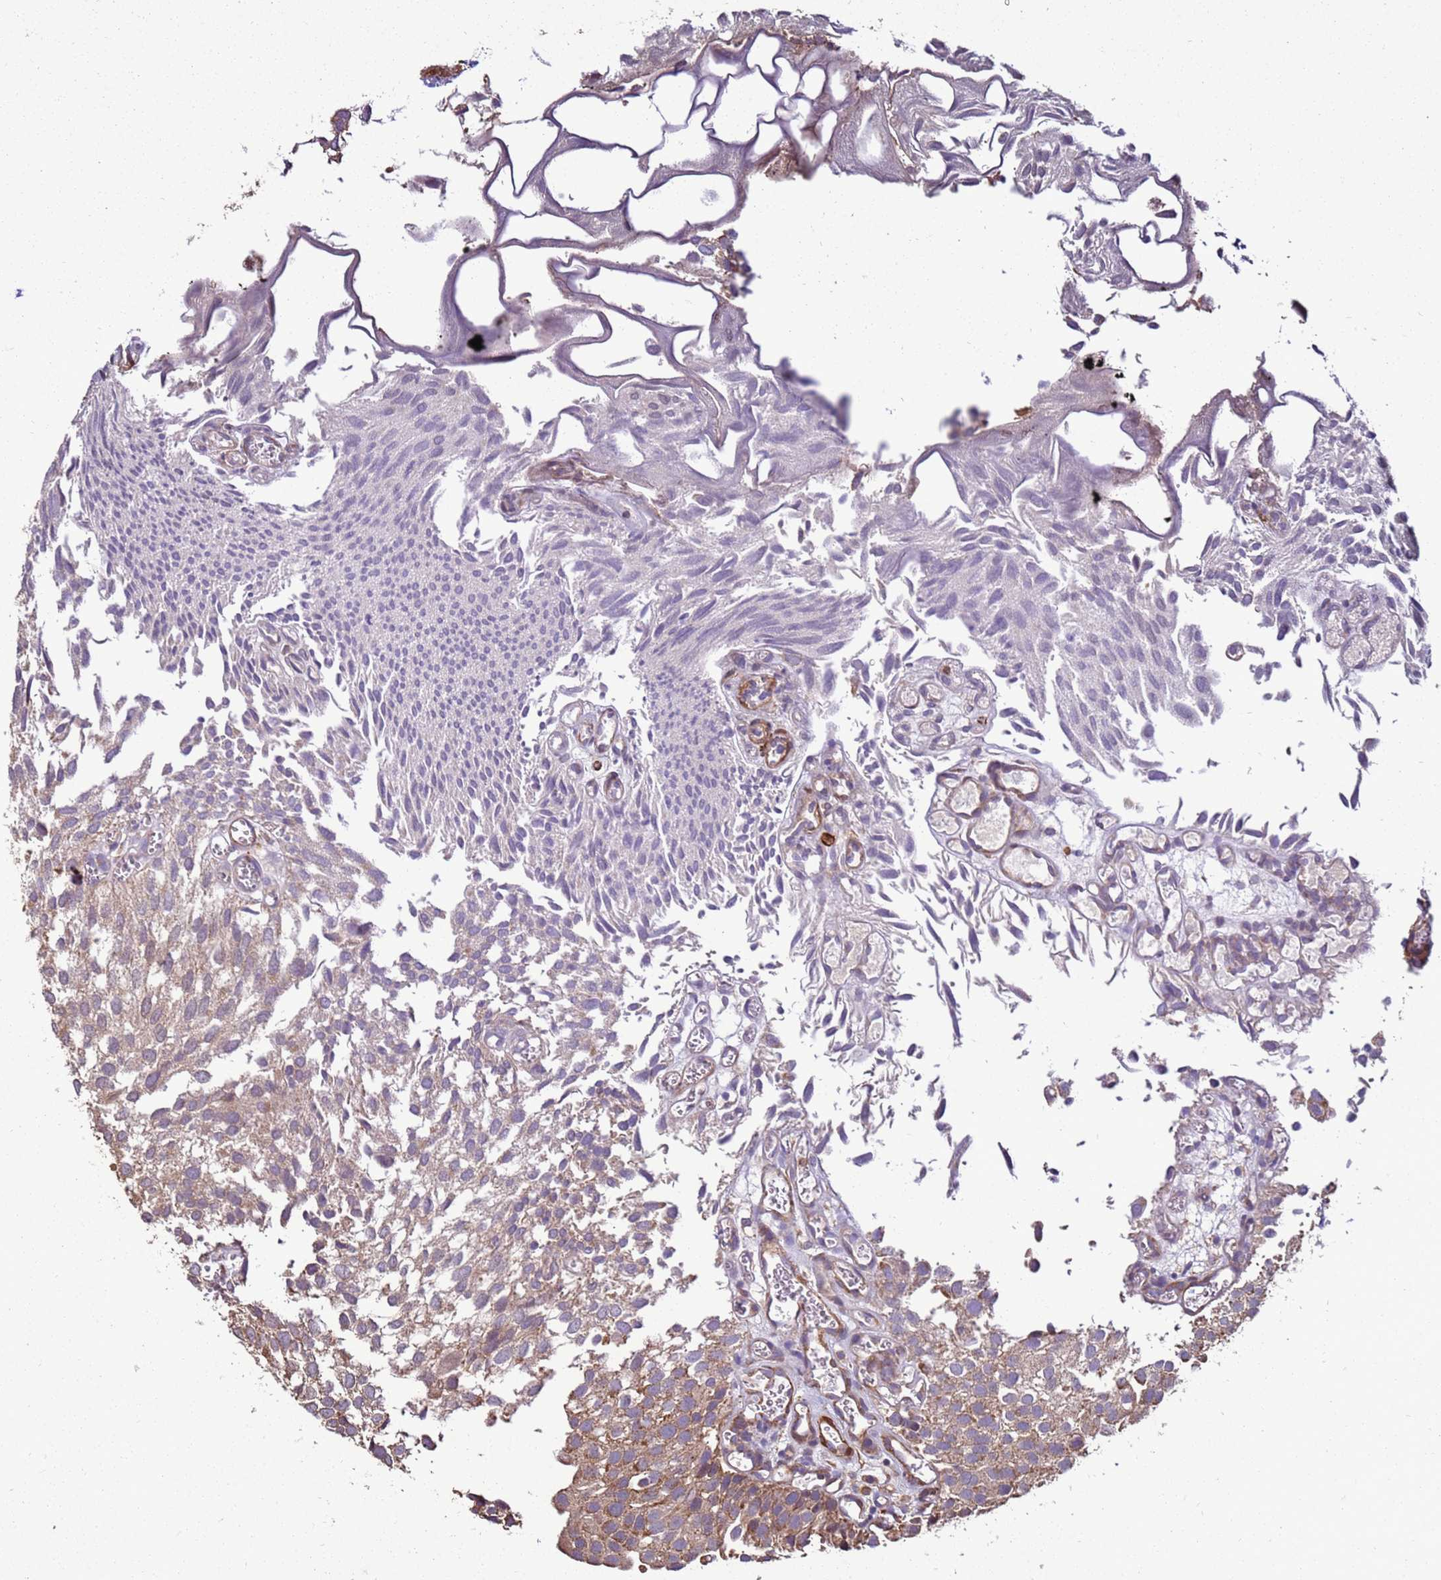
{"staining": {"intensity": "moderate", "quantity": "<25%", "location": "cytoplasmic/membranous"}, "tissue": "urothelial cancer", "cell_type": "Tumor cells", "image_type": "cancer", "snomed": [{"axis": "morphology", "description": "Urothelial carcinoma, Low grade"}, {"axis": "topography", "description": "Urinary bladder"}], "caption": "Protein staining of urothelial cancer tissue demonstrates moderate cytoplasmic/membranous expression in about <25% of tumor cells.", "gene": "DDX59", "patient": {"sex": "male", "age": 88}}